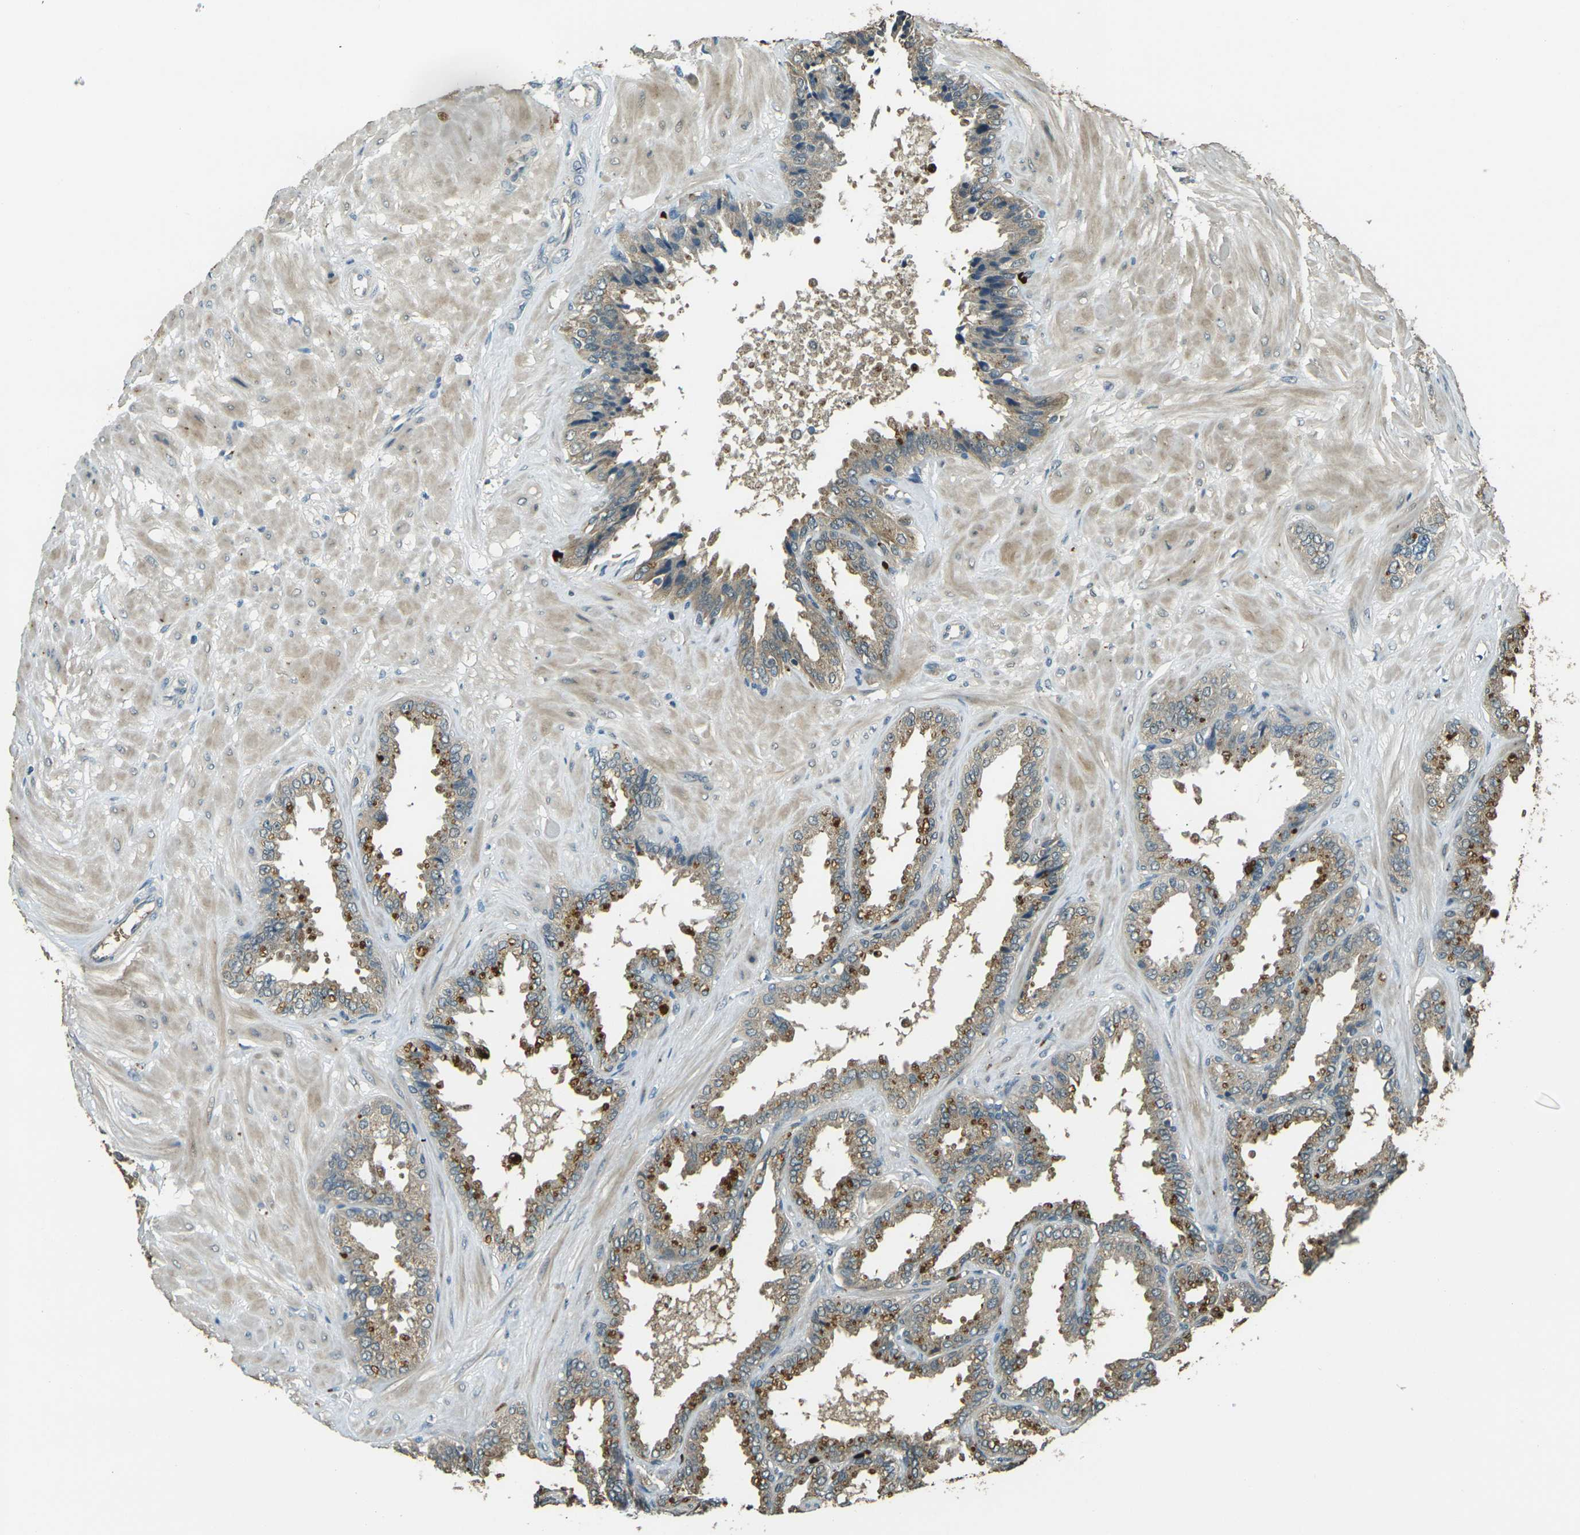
{"staining": {"intensity": "moderate", "quantity": "25%-75%", "location": "cytoplasmic/membranous"}, "tissue": "seminal vesicle", "cell_type": "Glandular cells", "image_type": "normal", "snomed": [{"axis": "morphology", "description": "Normal tissue, NOS"}, {"axis": "topography", "description": "Seminal veicle"}], "caption": "Protein staining by immunohistochemistry exhibits moderate cytoplasmic/membranous staining in about 25%-75% of glandular cells in benign seminal vesicle. (DAB (3,3'-diaminobenzidine) IHC, brown staining for protein, blue staining for nuclei).", "gene": "TOR1A", "patient": {"sex": "male", "age": 46}}